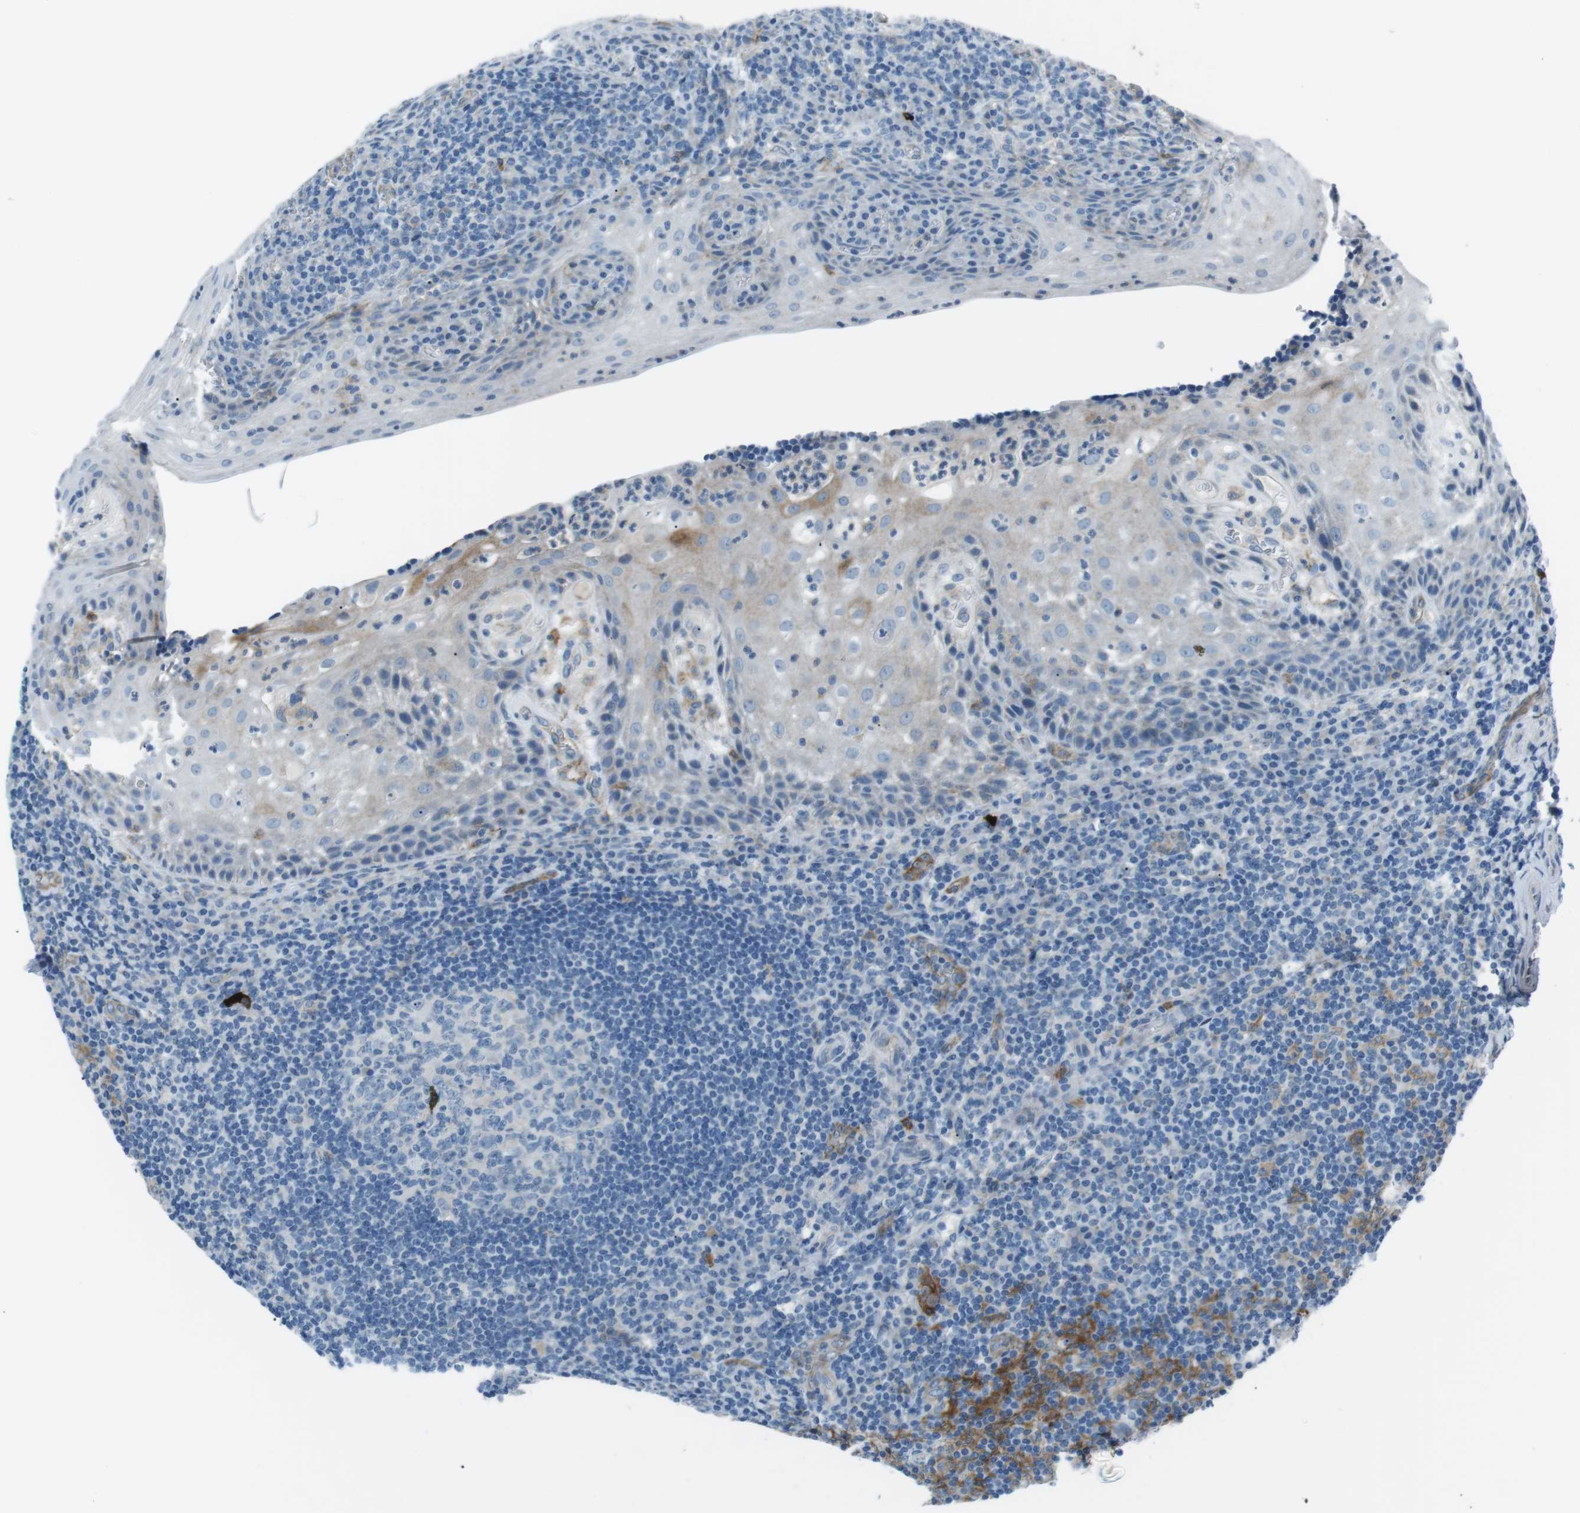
{"staining": {"intensity": "negative", "quantity": "none", "location": "none"}, "tissue": "tonsil", "cell_type": "Germinal center cells", "image_type": "normal", "snomed": [{"axis": "morphology", "description": "Normal tissue, NOS"}, {"axis": "topography", "description": "Tonsil"}], "caption": "Germinal center cells are negative for protein expression in benign human tonsil. (Immunohistochemistry, brightfield microscopy, high magnification).", "gene": "CSF2RA", "patient": {"sex": "male", "age": 37}}